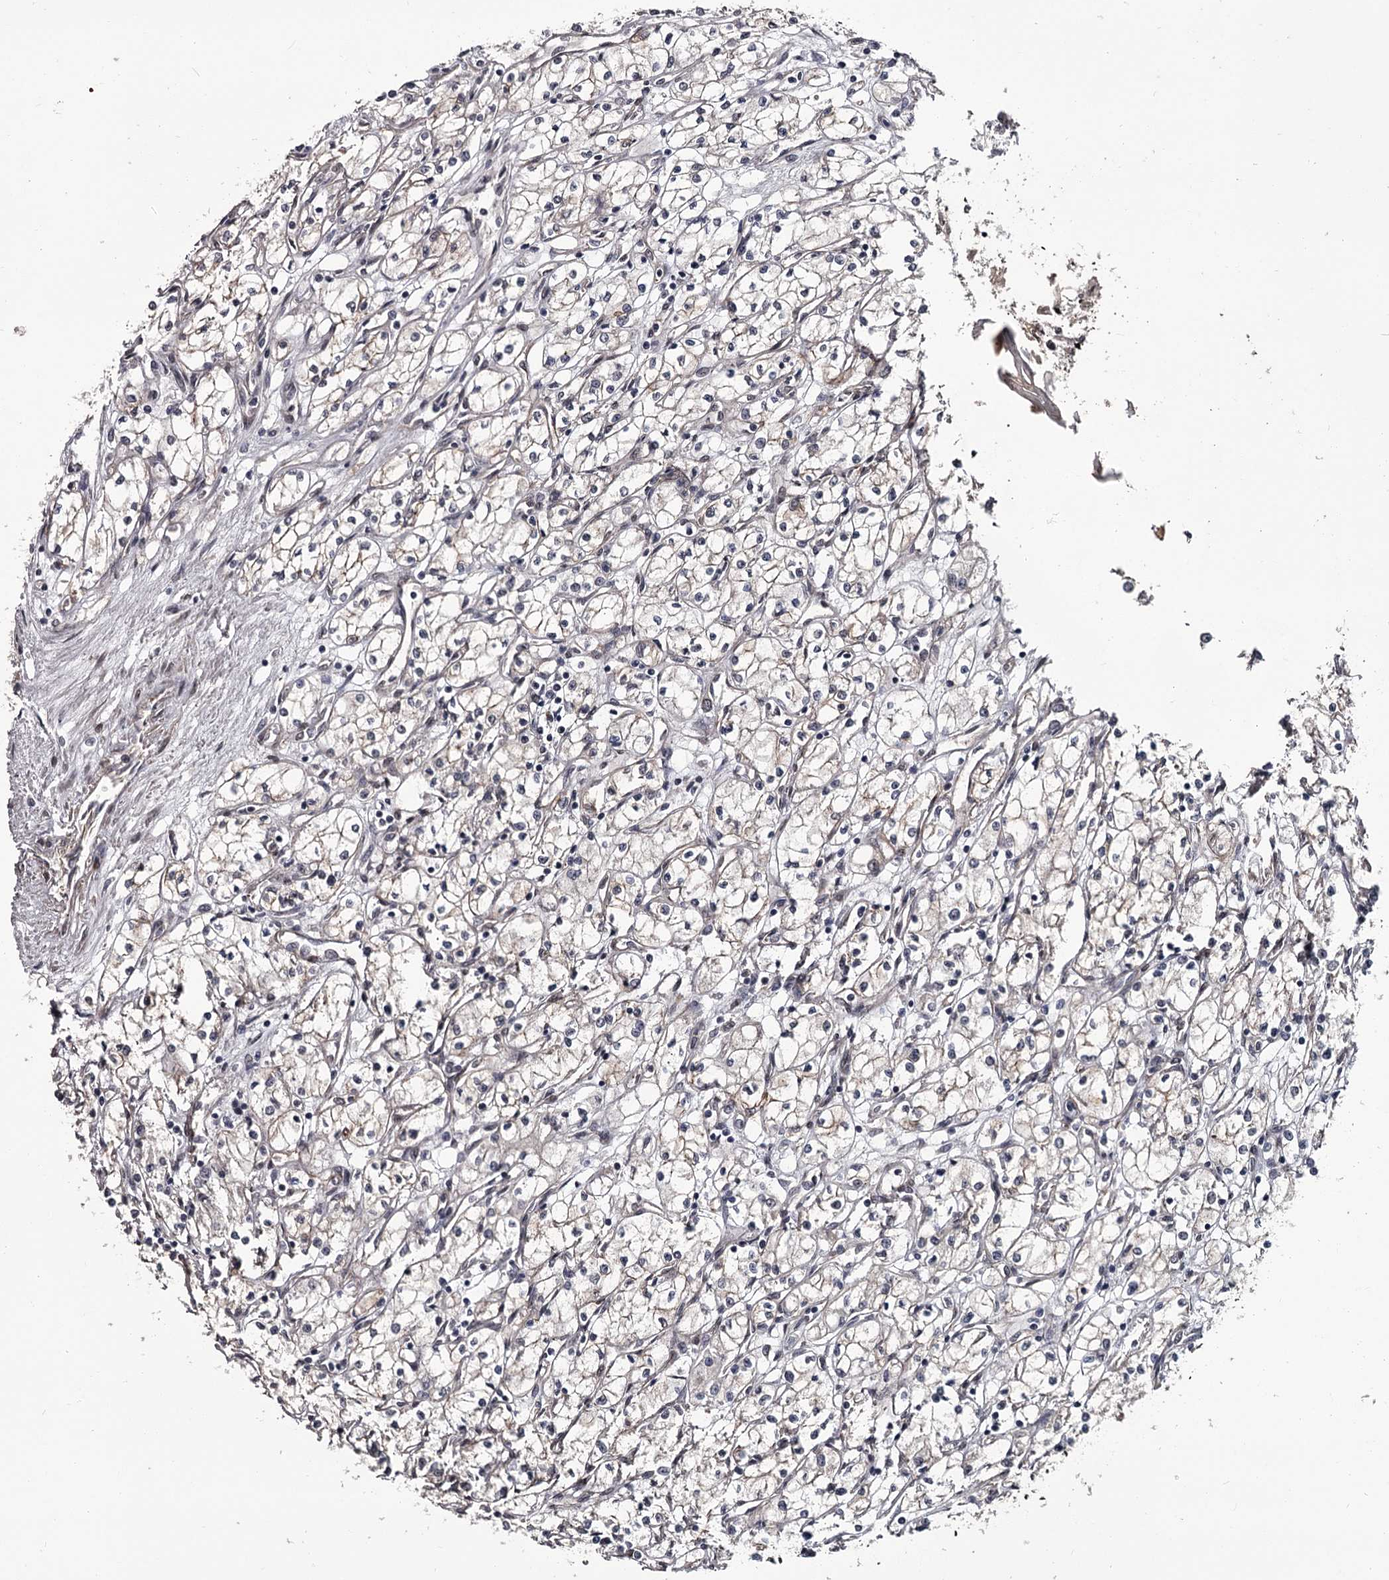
{"staining": {"intensity": "negative", "quantity": "none", "location": "none"}, "tissue": "renal cancer", "cell_type": "Tumor cells", "image_type": "cancer", "snomed": [{"axis": "morphology", "description": "Adenocarcinoma, NOS"}, {"axis": "topography", "description": "Kidney"}], "caption": "This image is of renal cancer (adenocarcinoma) stained with immunohistochemistry (IHC) to label a protein in brown with the nuclei are counter-stained blue. There is no staining in tumor cells.", "gene": "PRPF40B", "patient": {"sex": "male", "age": 59}}